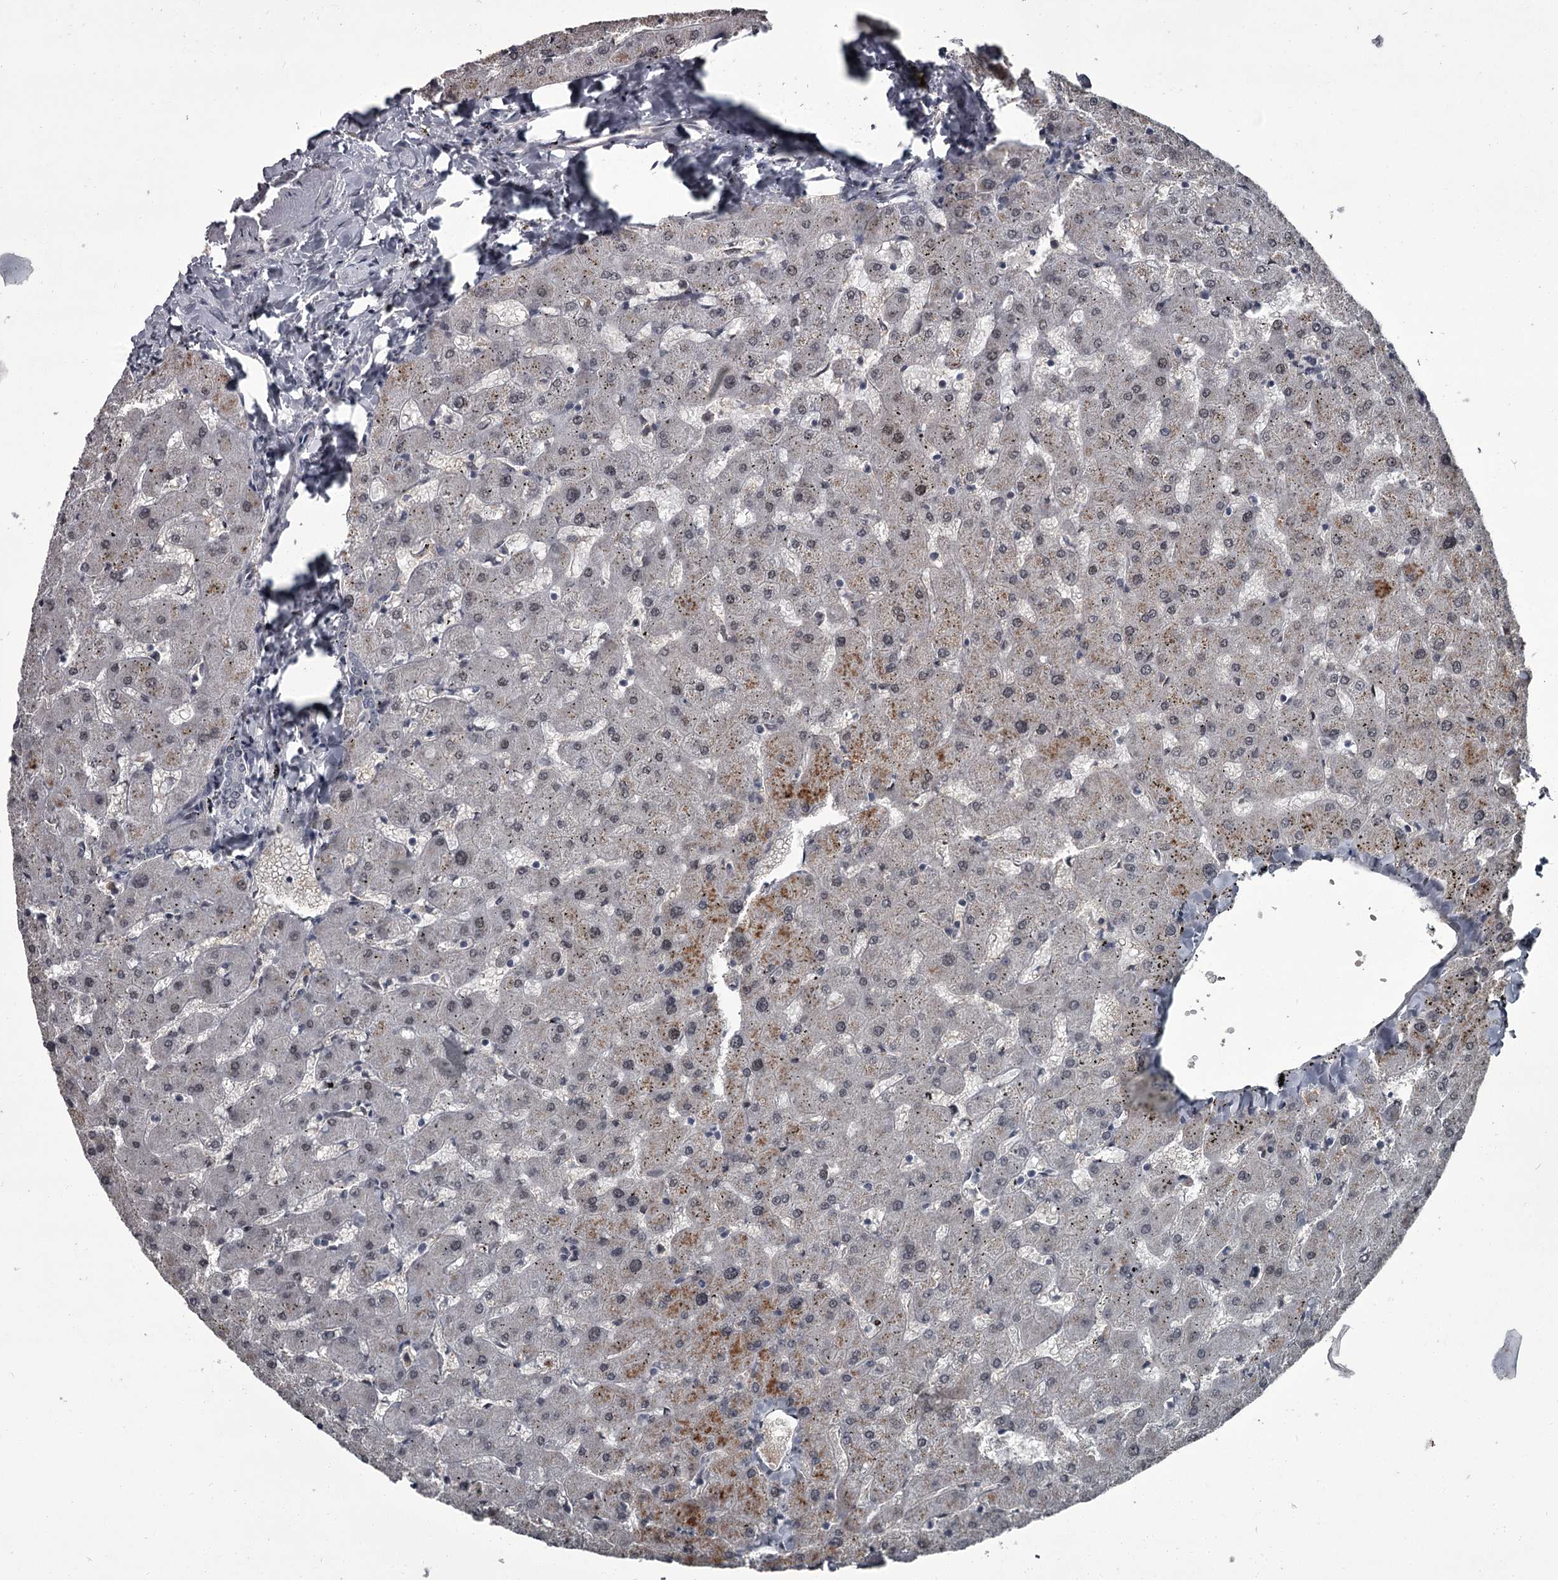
{"staining": {"intensity": "negative", "quantity": "none", "location": "none"}, "tissue": "liver", "cell_type": "Cholangiocytes", "image_type": "normal", "snomed": [{"axis": "morphology", "description": "Normal tissue, NOS"}, {"axis": "topography", "description": "Liver"}], "caption": "The immunohistochemistry (IHC) micrograph has no significant staining in cholangiocytes of liver.", "gene": "FLVCR2", "patient": {"sex": "female", "age": 63}}